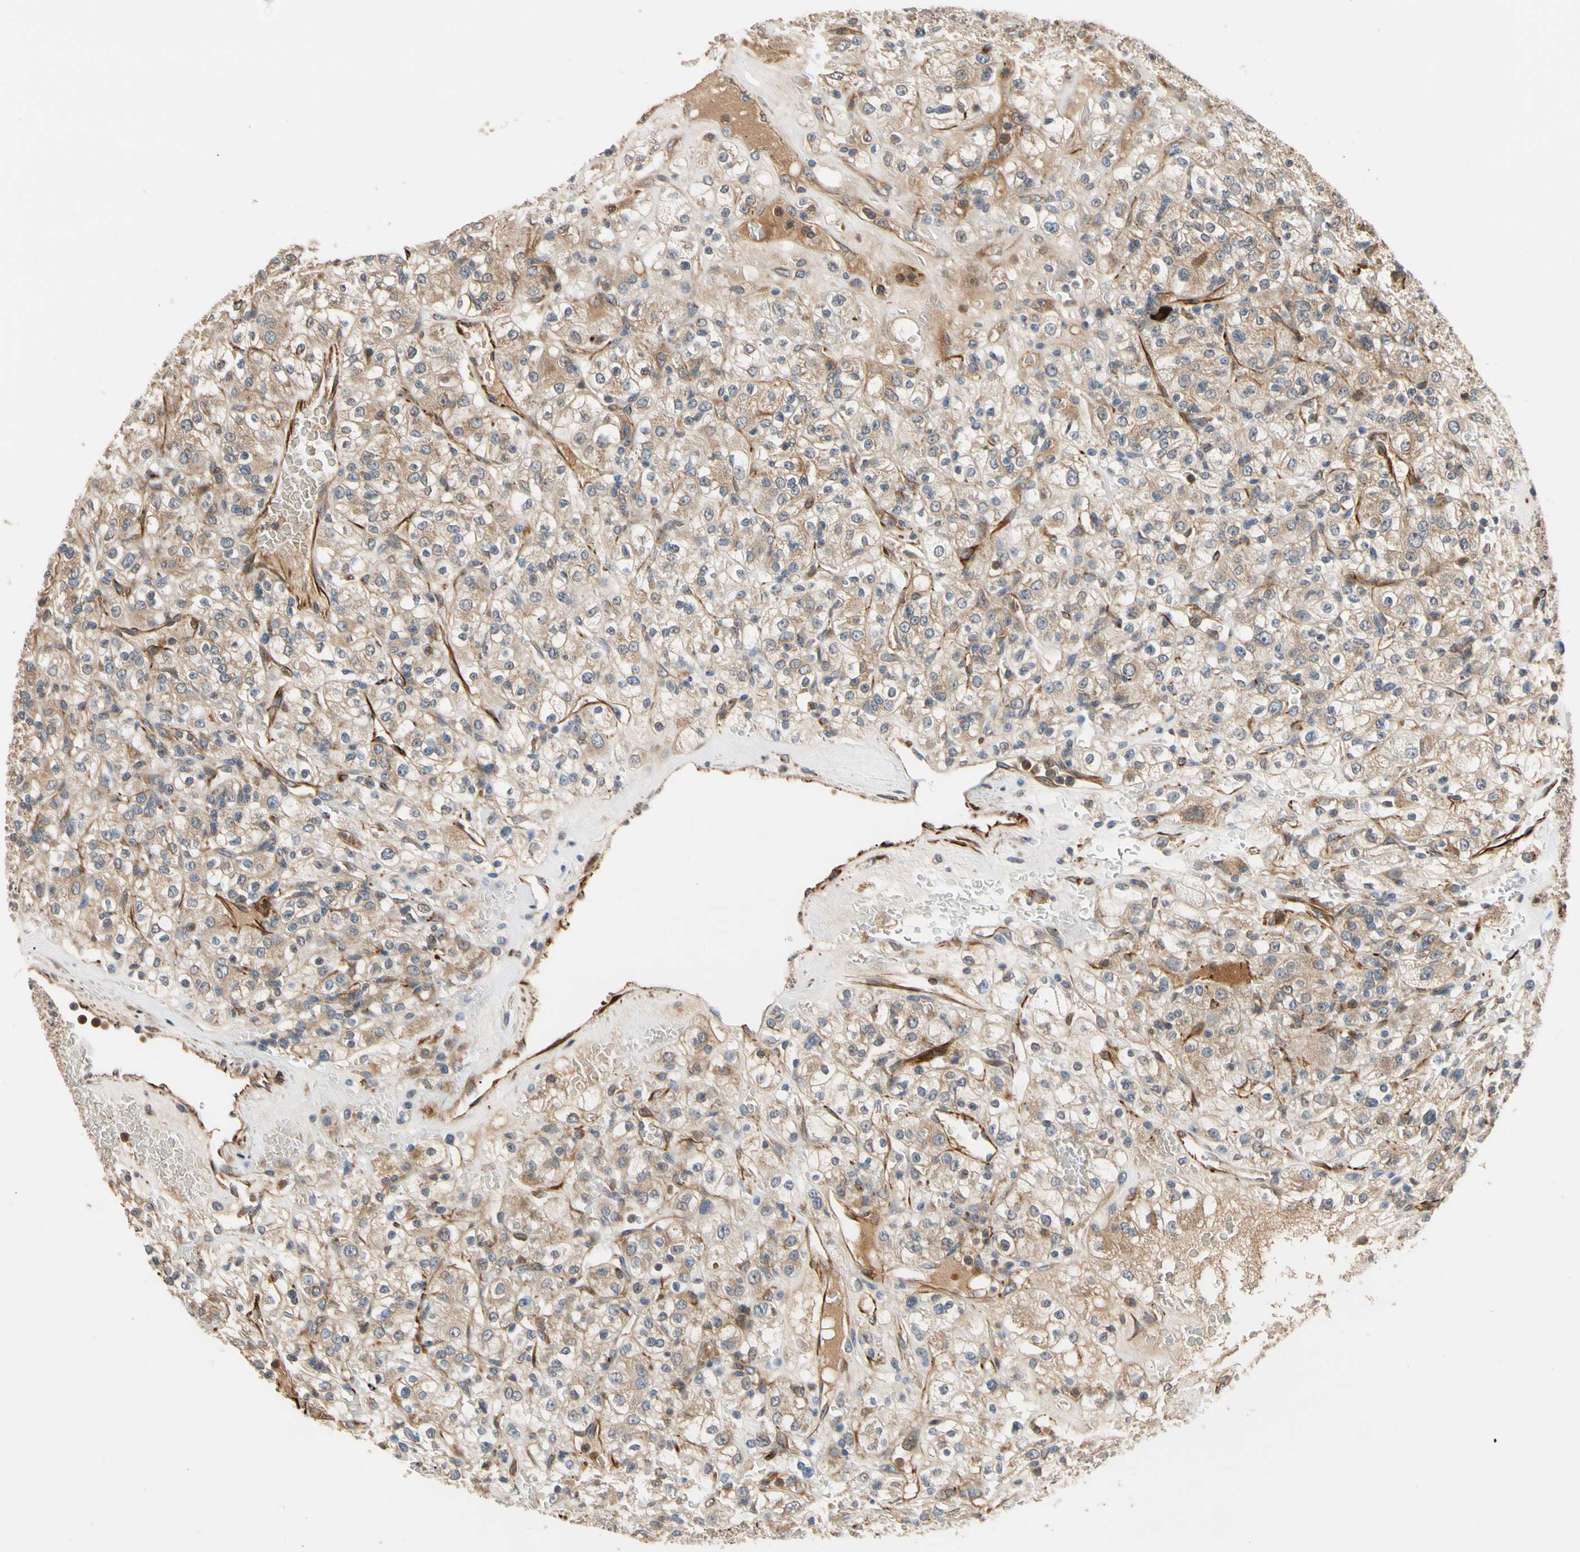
{"staining": {"intensity": "moderate", "quantity": ">75%", "location": "cytoplasmic/membranous"}, "tissue": "renal cancer", "cell_type": "Tumor cells", "image_type": "cancer", "snomed": [{"axis": "morphology", "description": "Normal tissue, NOS"}, {"axis": "morphology", "description": "Adenocarcinoma, NOS"}, {"axis": "topography", "description": "Kidney"}], "caption": "Protein expression analysis of renal cancer (adenocarcinoma) demonstrates moderate cytoplasmic/membranous expression in about >75% of tumor cells.", "gene": "FGD6", "patient": {"sex": "female", "age": 72}}